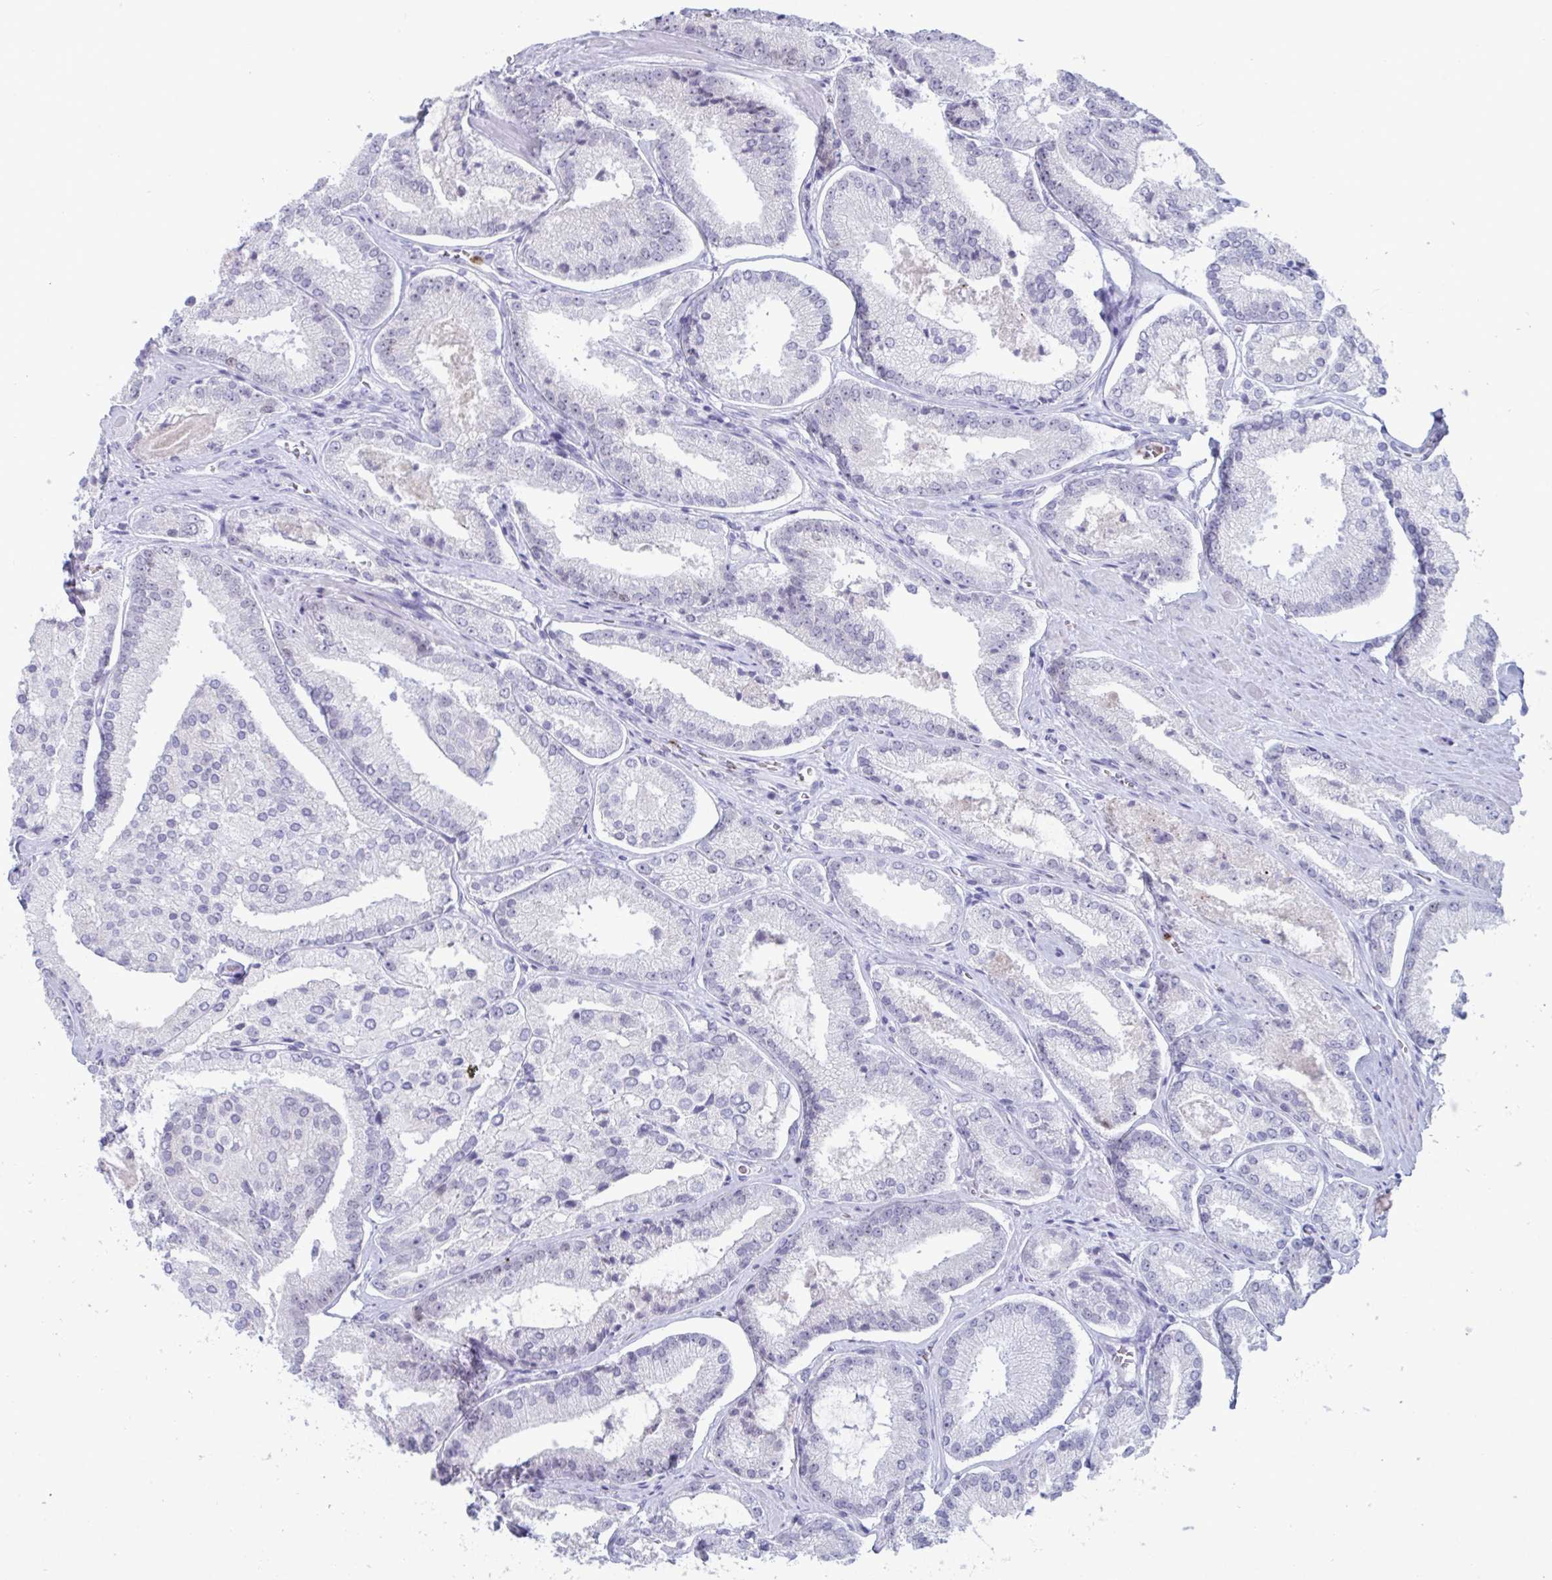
{"staining": {"intensity": "negative", "quantity": "none", "location": "none"}, "tissue": "prostate cancer", "cell_type": "Tumor cells", "image_type": "cancer", "snomed": [{"axis": "morphology", "description": "Adenocarcinoma, High grade"}, {"axis": "topography", "description": "Prostate"}], "caption": "IHC micrograph of human prostate high-grade adenocarcinoma stained for a protein (brown), which exhibits no expression in tumor cells.", "gene": "CYP4F11", "patient": {"sex": "male", "age": 73}}